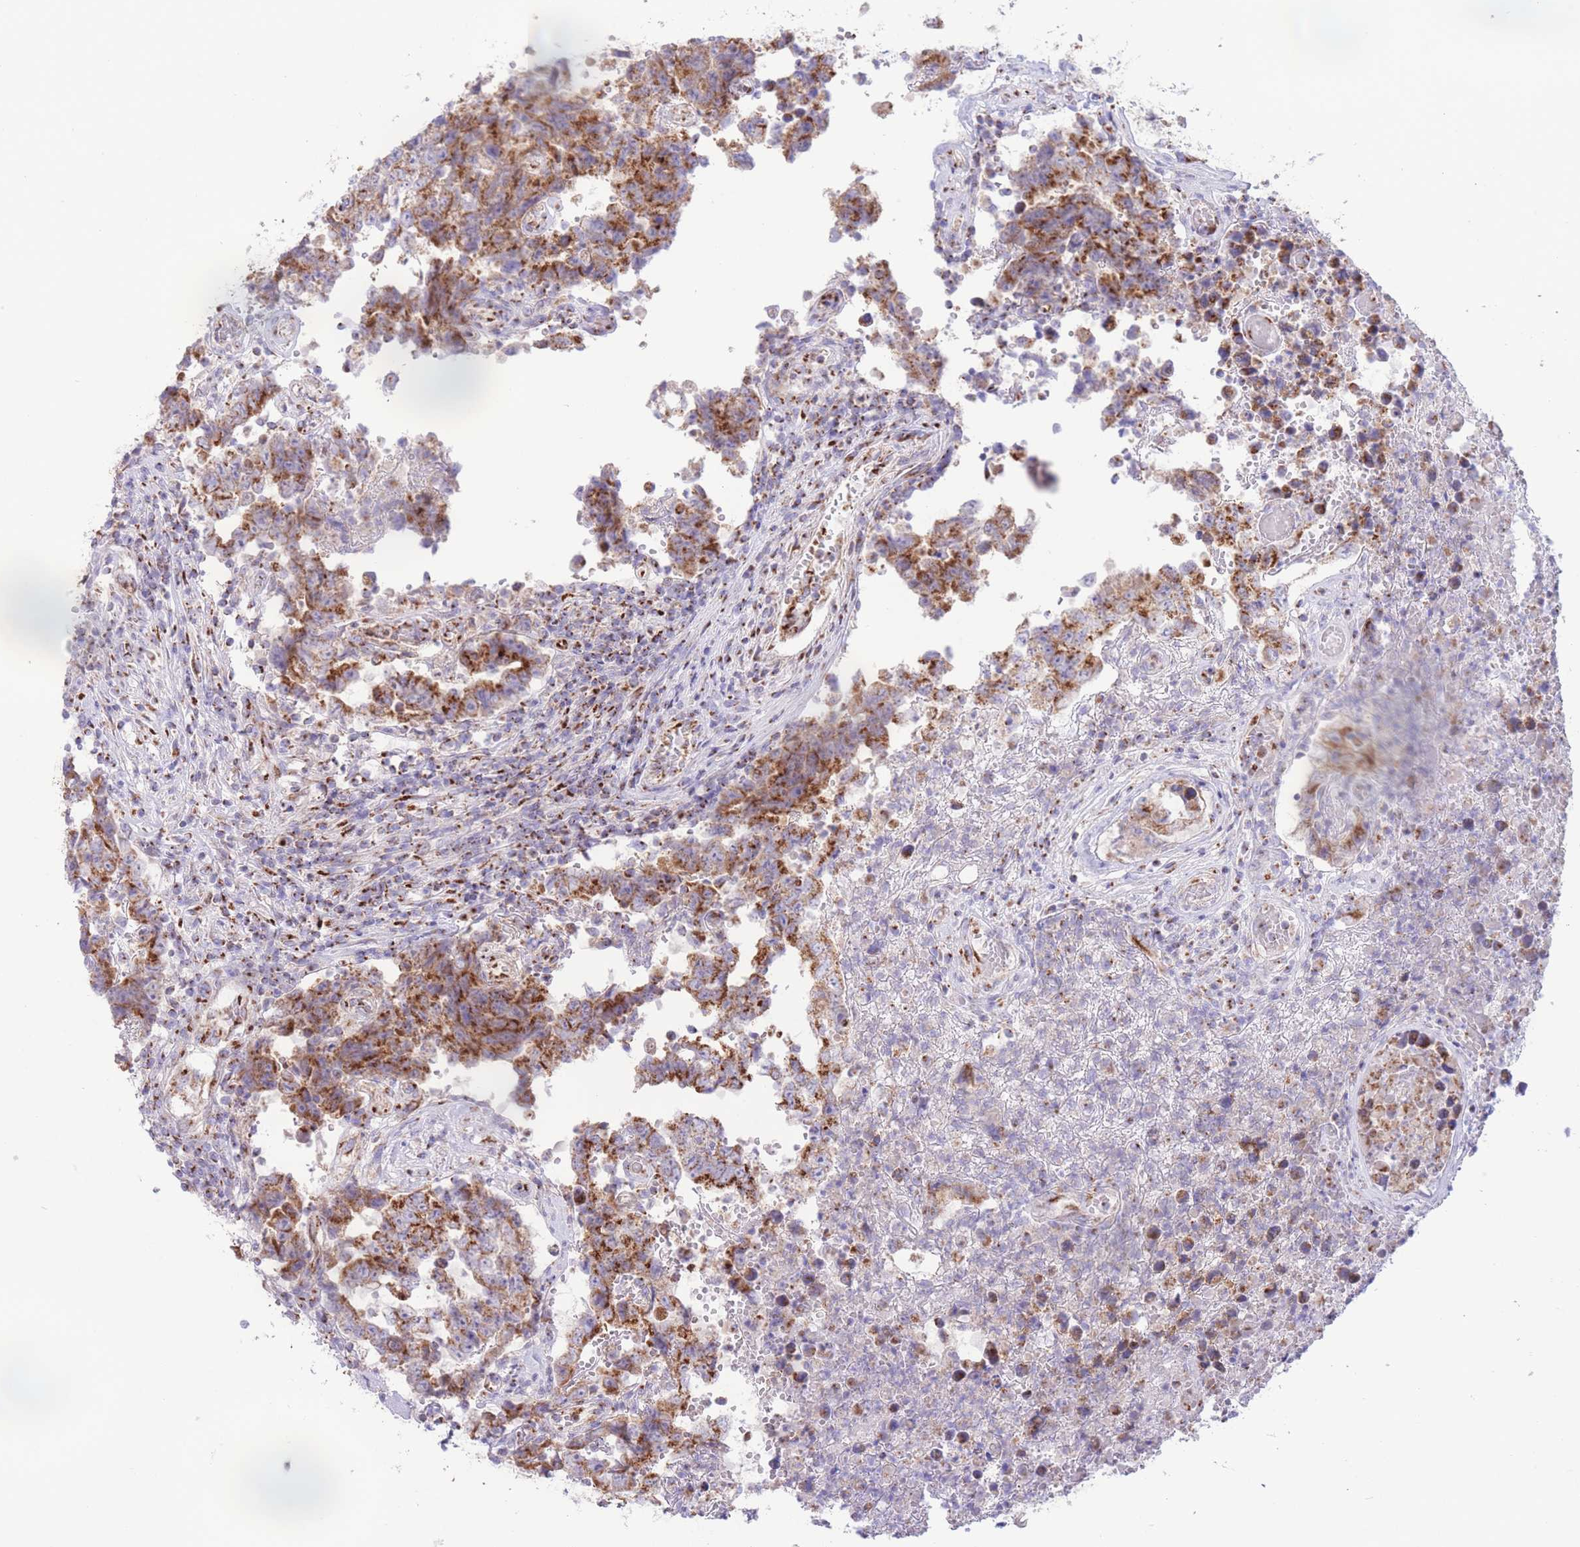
{"staining": {"intensity": "strong", "quantity": ">75%", "location": "cytoplasmic/membranous"}, "tissue": "testis cancer", "cell_type": "Tumor cells", "image_type": "cancer", "snomed": [{"axis": "morphology", "description": "Normal tissue, NOS"}, {"axis": "morphology", "description": "Carcinoma, Embryonal, NOS"}, {"axis": "topography", "description": "Testis"}, {"axis": "topography", "description": "Epididymis"}], "caption": "IHC histopathology image of human embryonal carcinoma (testis) stained for a protein (brown), which shows high levels of strong cytoplasmic/membranous positivity in approximately >75% of tumor cells.", "gene": "MPND", "patient": {"sex": "male", "age": 25}}